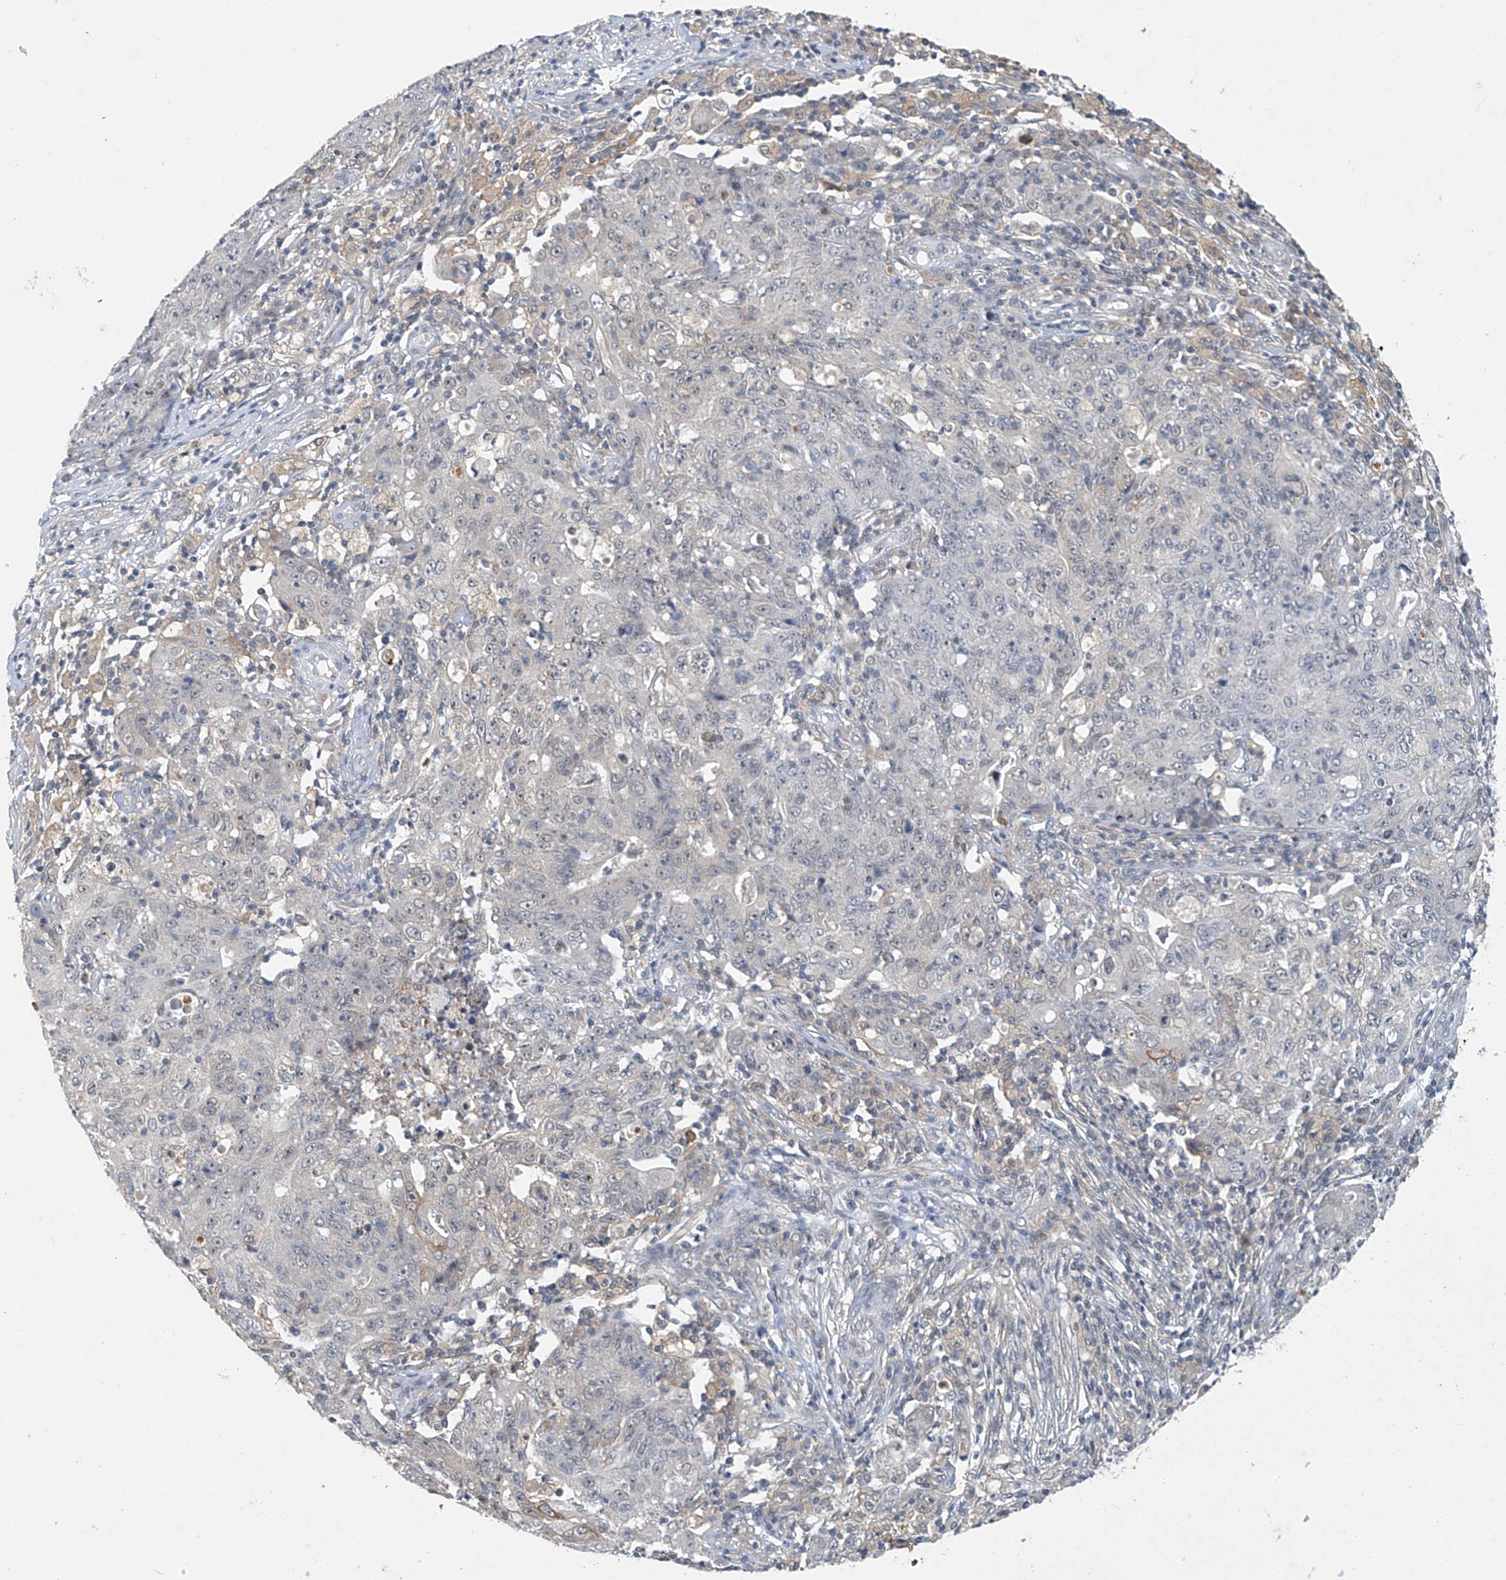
{"staining": {"intensity": "negative", "quantity": "none", "location": "none"}, "tissue": "ovarian cancer", "cell_type": "Tumor cells", "image_type": "cancer", "snomed": [{"axis": "morphology", "description": "Carcinoma, endometroid"}, {"axis": "topography", "description": "Ovary"}], "caption": "Immunohistochemistry (IHC) histopathology image of neoplastic tissue: ovarian cancer stained with DAB reveals no significant protein staining in tumor cells.", "gene": "TAF8", "patient": {"sex": "female", "age": 42}}